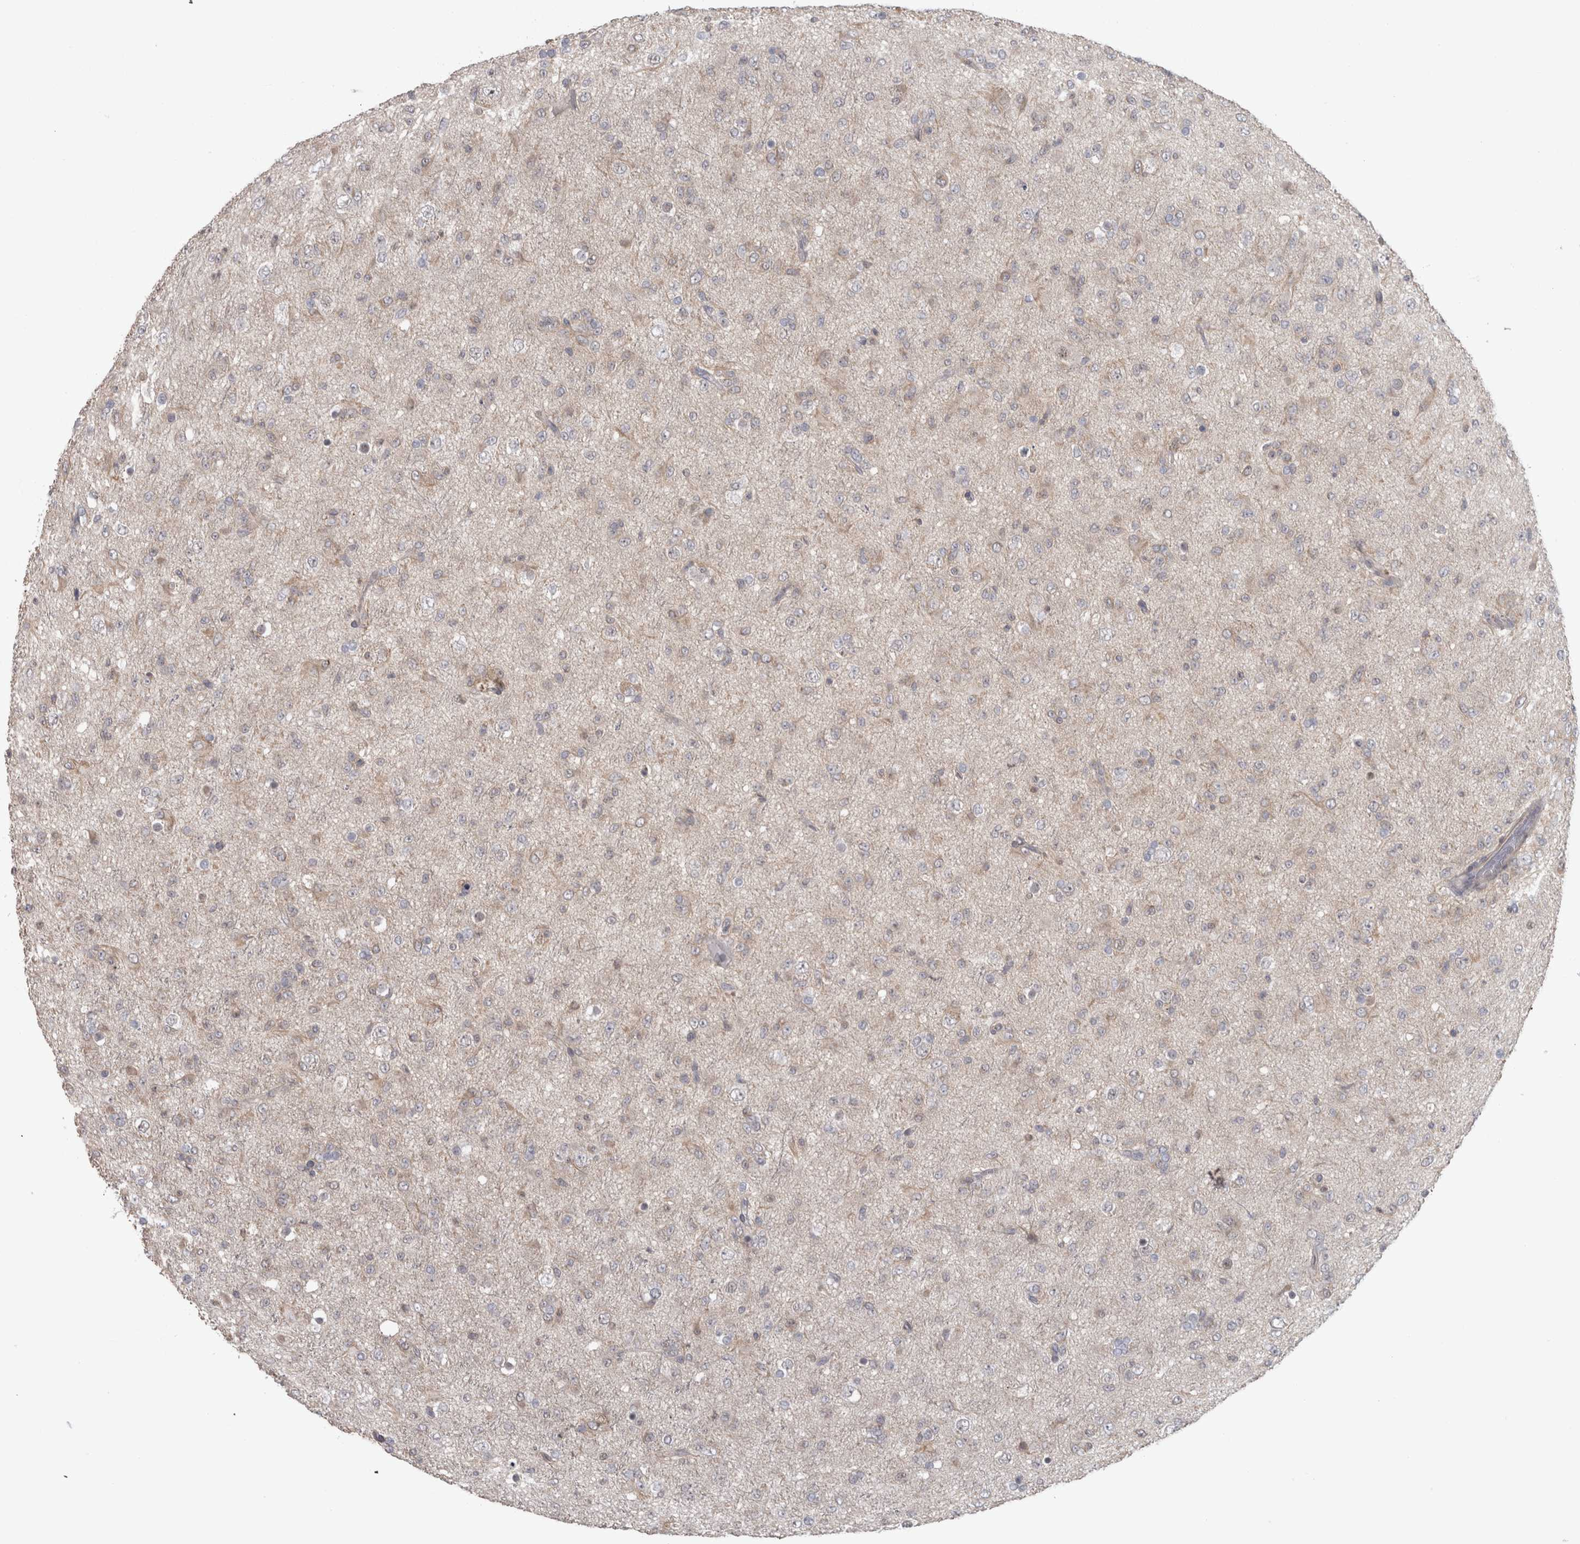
{"staining": {"intensity": "weak", "quantity": "<25%", "location": "cytoplasmic/membranous"}, "tissue": "glioma", "cell_type": "Tumor cells", "image_type": "cancer", "snomed": [{"axis": "morphology", "description": "Glioma, malignant, Low grade"}, {"axis": "topography", "description": "Brain"}], "caption": "Glioma was stained to show a protein in brown. There is no significant staining in tumor cells.", "gene": "PPP1R12B", "patient": {"sex": "male", "age": 65}}